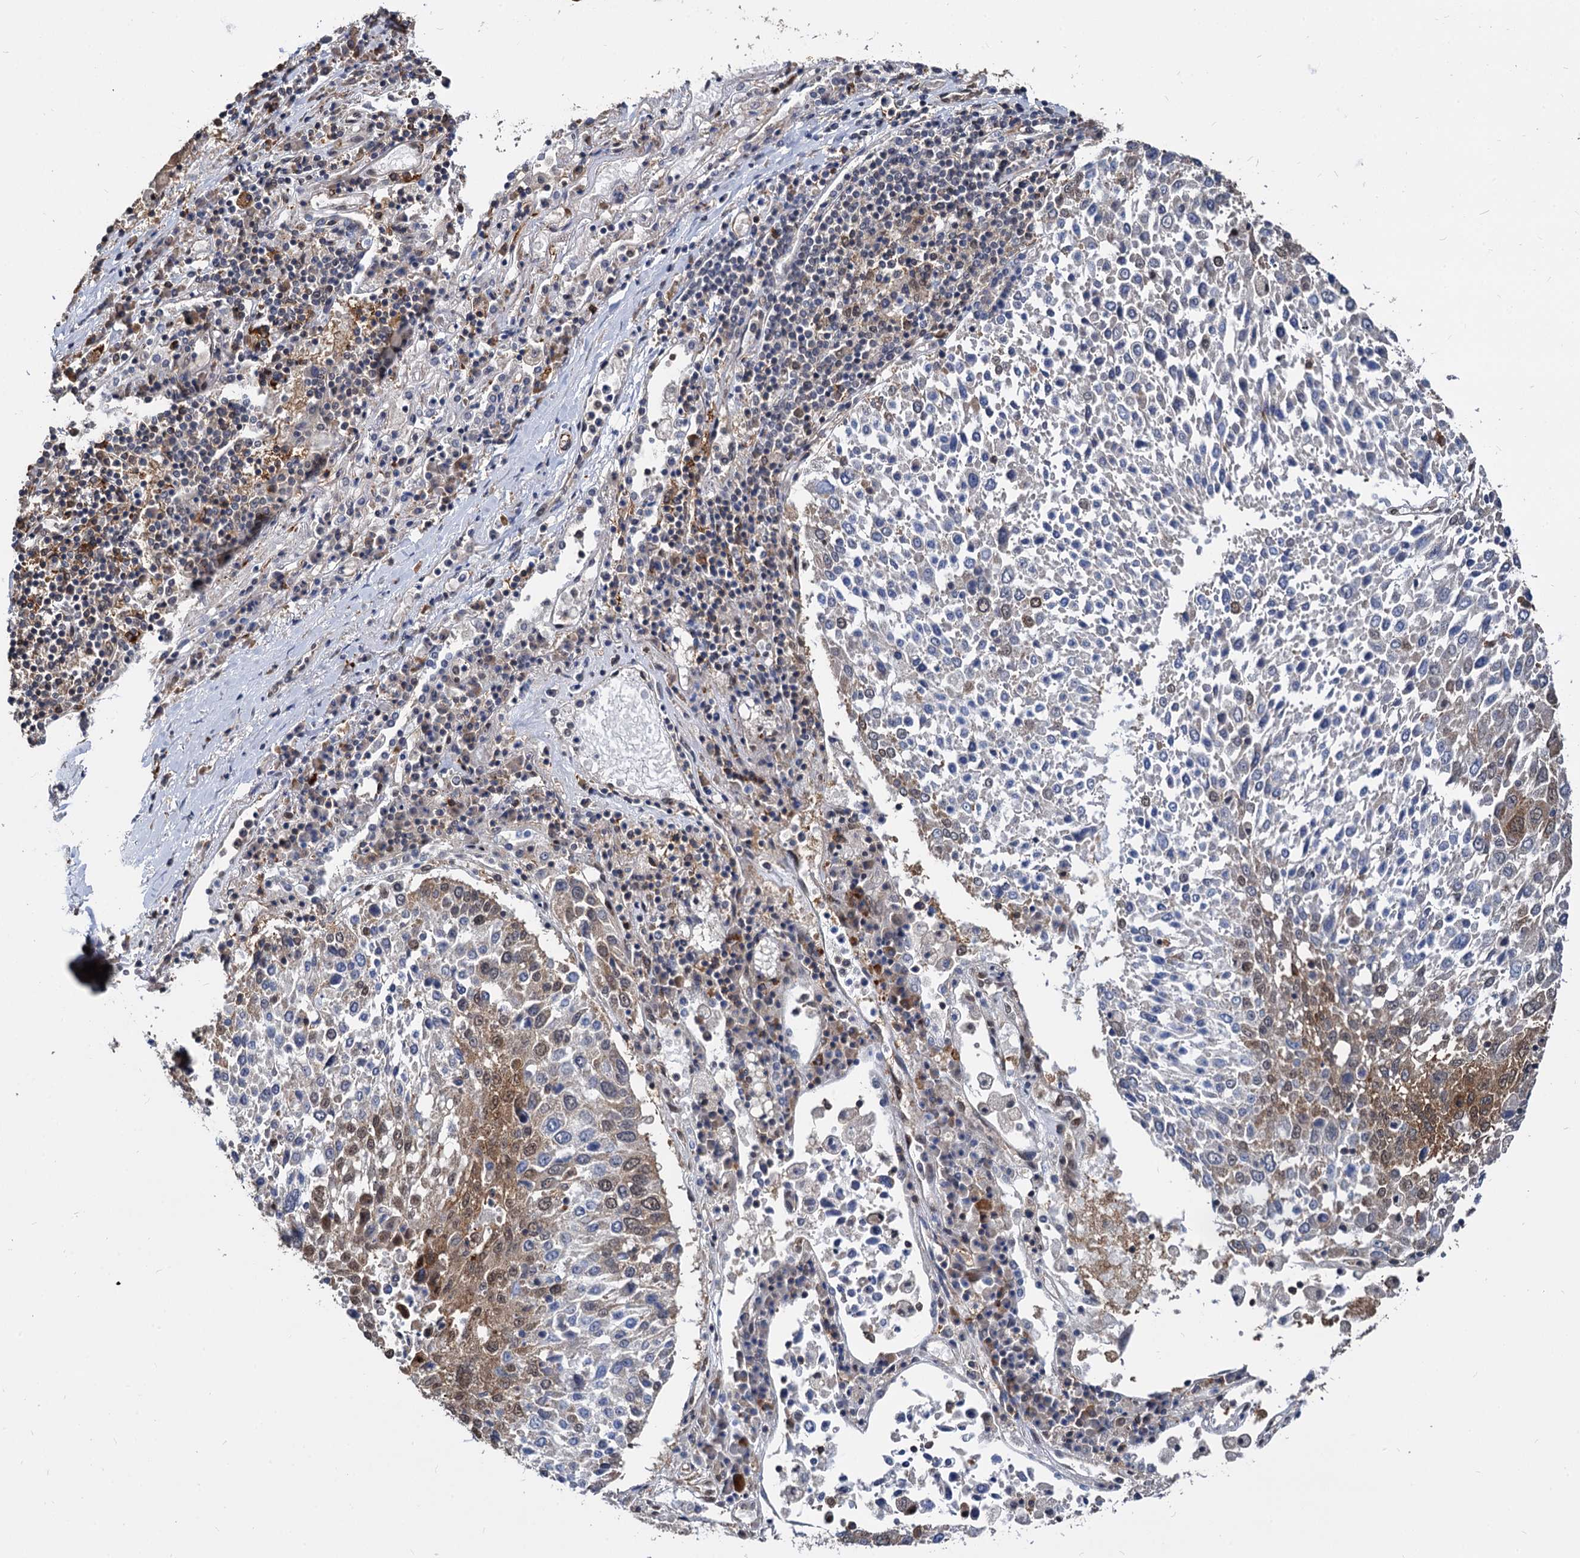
{"staining": {"intensity": "moderate", "quantity": "<25%", "location": "cytoplasmic/membranous,nuclear"}, "tissue": "lung cancer", "cell_type": "Tumor cells", "image_type": "cancer", "snomed": [{"axis": "morphology", "description": "Squamous cell carcinoma, NOS"}, {"axis": "topography", "description": "Lung"}], "caption": "An image of squamous cell carcinoma (lung) stained for a protein displays moderate cytoplasmic/membranous and nuclear brown staining in tumor cells.", "gene": "PSMD4", "patient": {"sex": "male", "age": 65}}